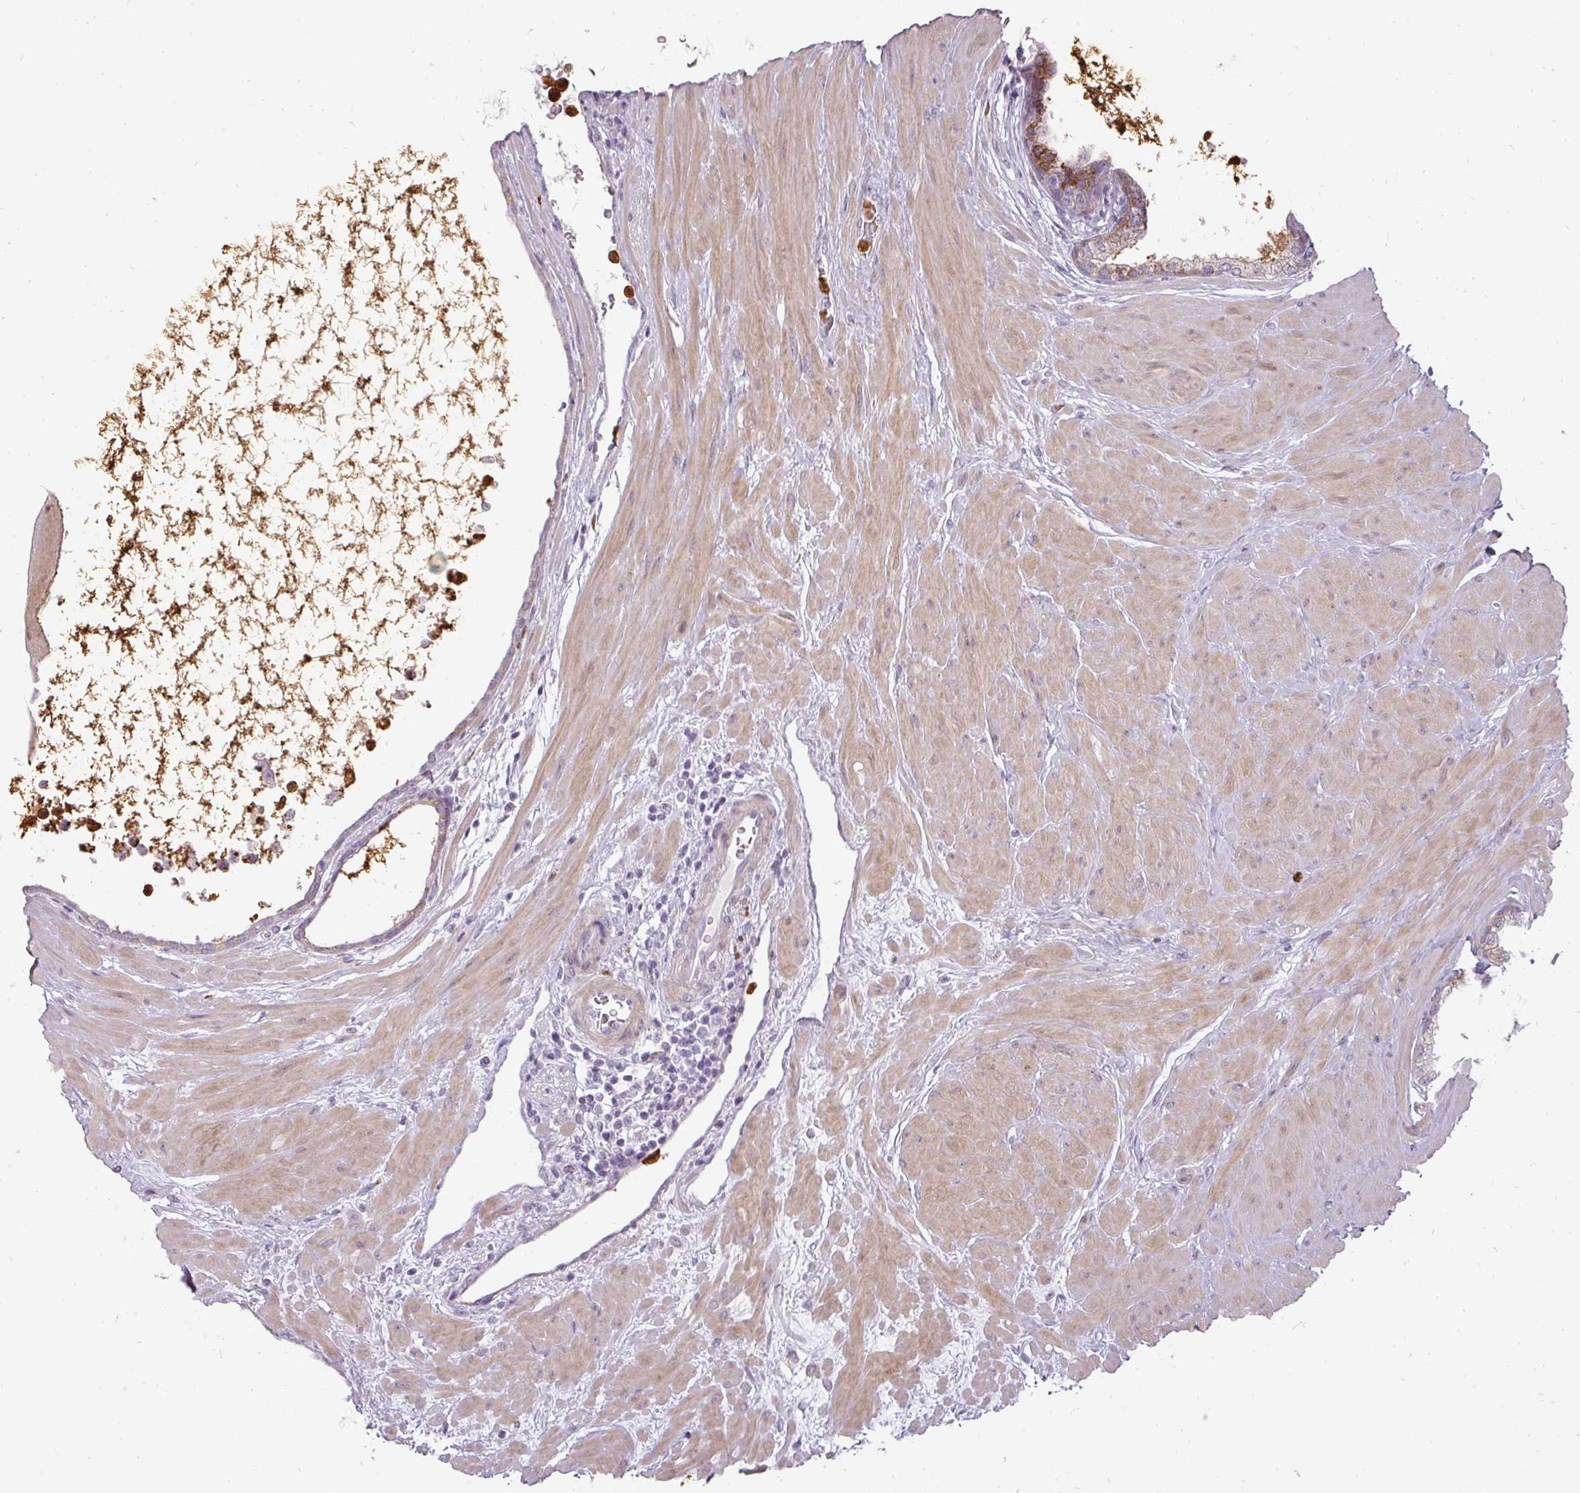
{"staining": {"intensity": "moderate", "quantity": "<25%", "location": "cytoplasmic/membranous"}, "tissue": "prostate", "cell_type": "Glandular cells", "image_type": "normal", "snomed": [{"axis": "morphology", "description": "Normal tissue, NOS"}, {"axis": "topography", "description": "Prostate"}], "caption": "Glandular cells demonstrate moderate cytoplasmic/membranous positivity in about <25% of cells in benign prostate. (brown staining indicates protein expression, while blue staining denotes nuclei).", "gene": "BIK", "patient": {"sex": "male", "age": 48}}